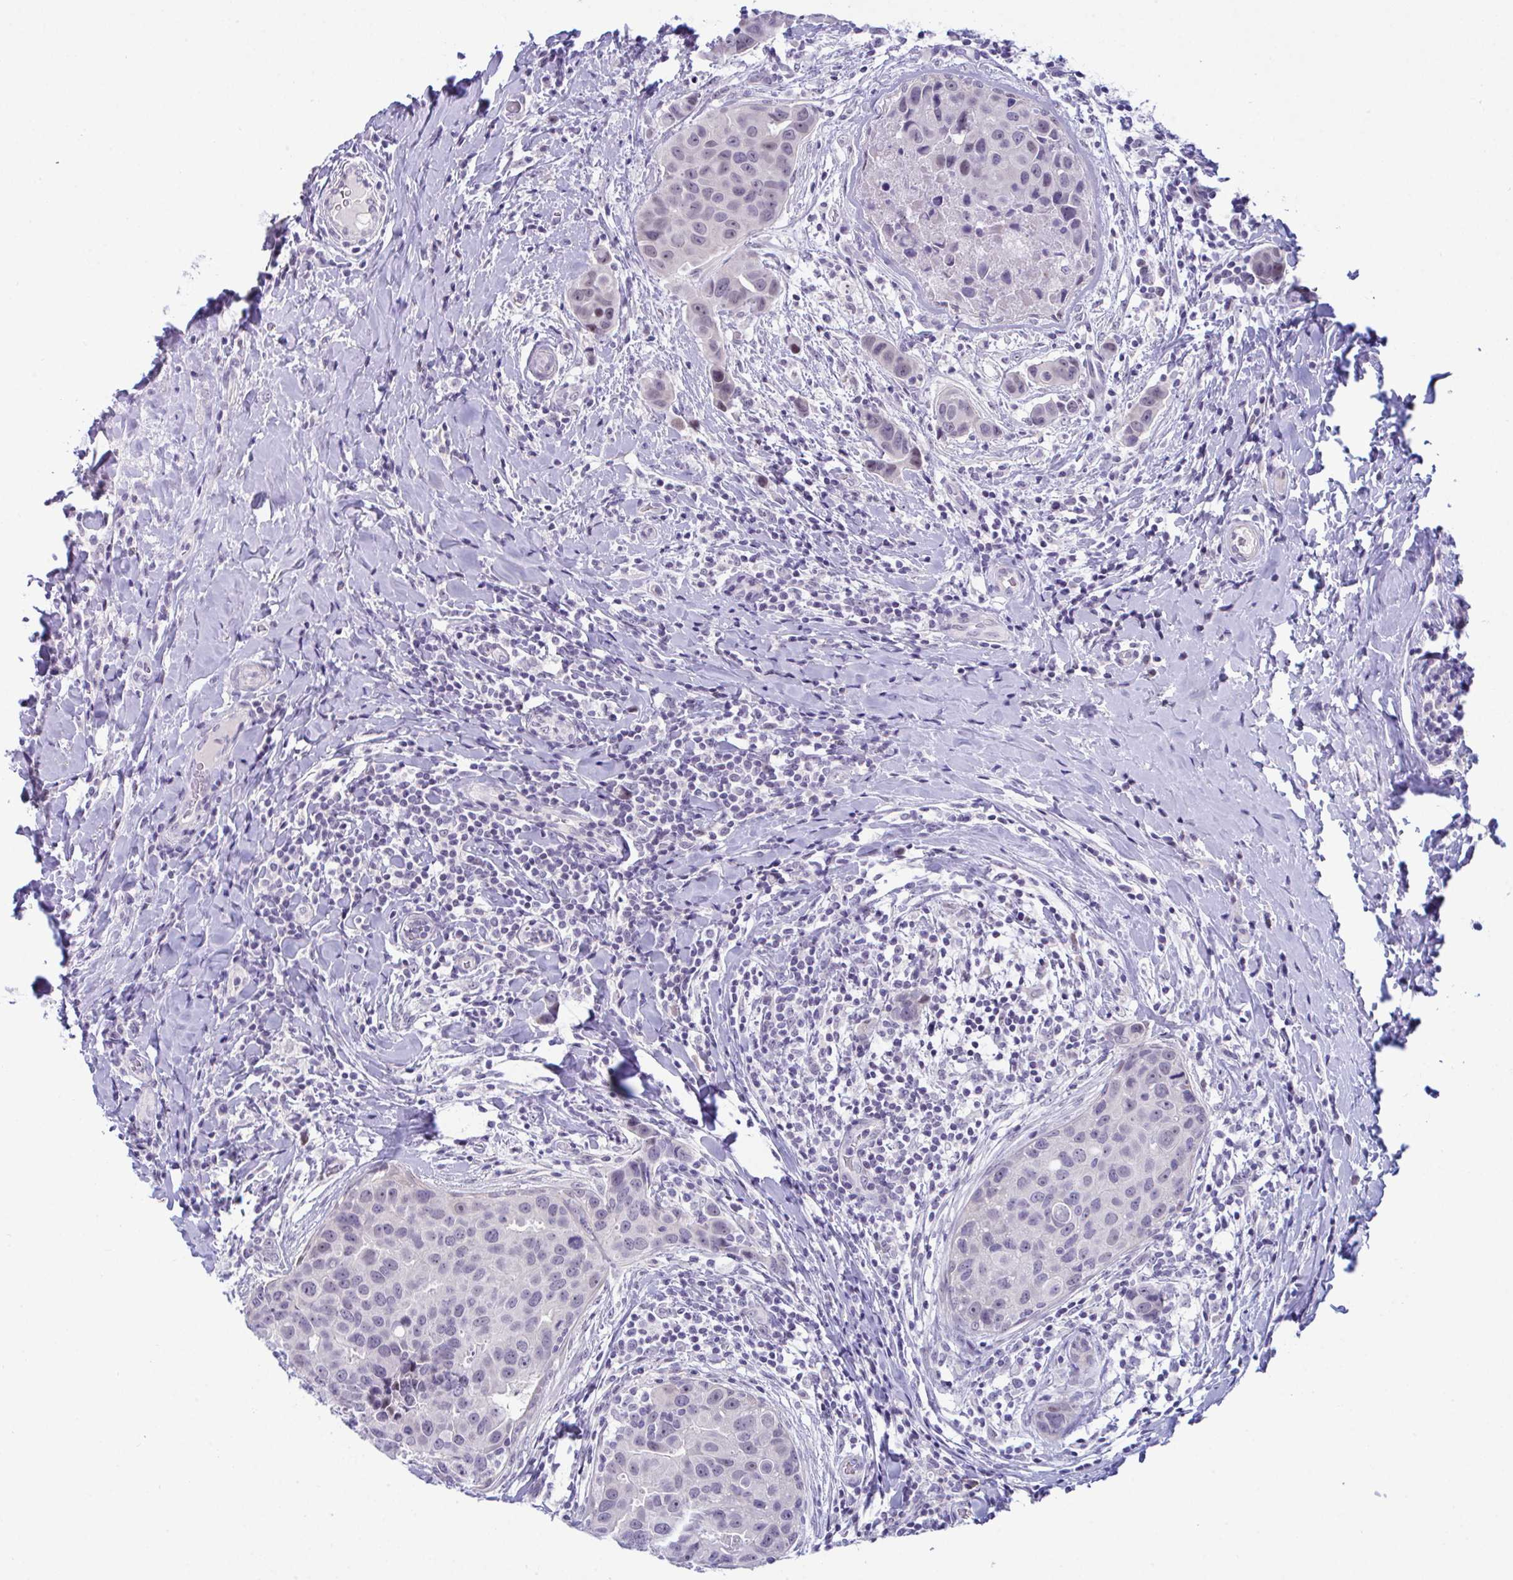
{"staining": {"intensity": "negative", "quantity": "none", "location": "none"}, "tissue": "breast cancer", "cell_type": "Tumor cells", "image_type": "cancer", "snomed": [{"axis": "morphology", "description": "Duct carcinoma"}, {"axis": "topography", "description": "Breast"}], "caption": "Immunohistochemistry (IHC) image of breast cancer stained for a protein (brown), which reveals no expression in tumor cells.", "gene": "USP35", "patient": {"sex": "female", "age": 24}}